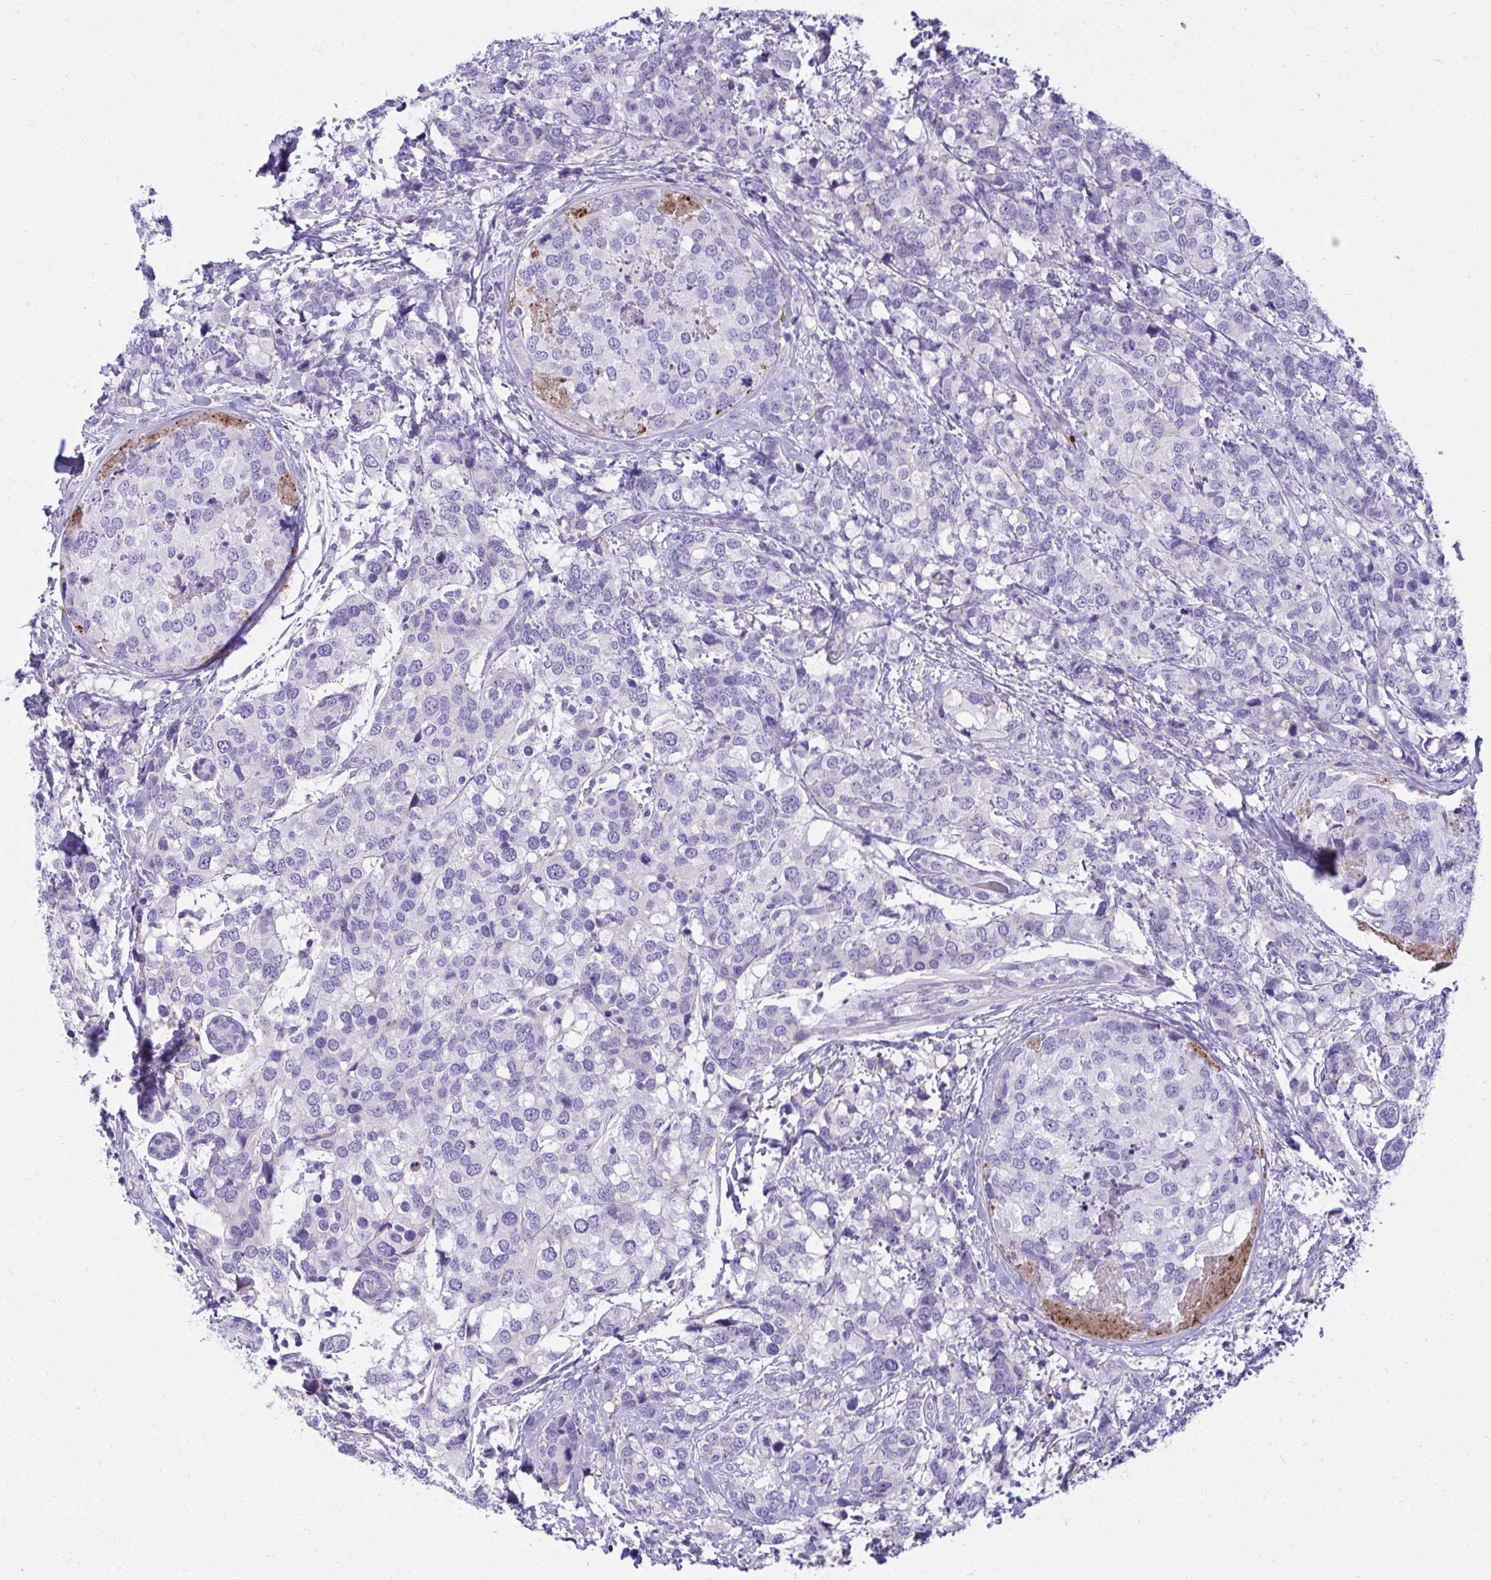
{"staining": {"intensity": "negative", "quantity": "none", "location": "none"}, "tissue": "breast cancer", "cell_type": "Tumor cells", "image_type": "cancer", "snomed": [{"axis": "morphology", "description": "Lobular carcinoma"}, {"axis": "topography", "description": "Breast"}], "caption": "Breast cancer stained for a protein using IHC displays no staining tumor cells.", "gene": "HRG", "patient": {"sex": "female", "age": 59}}